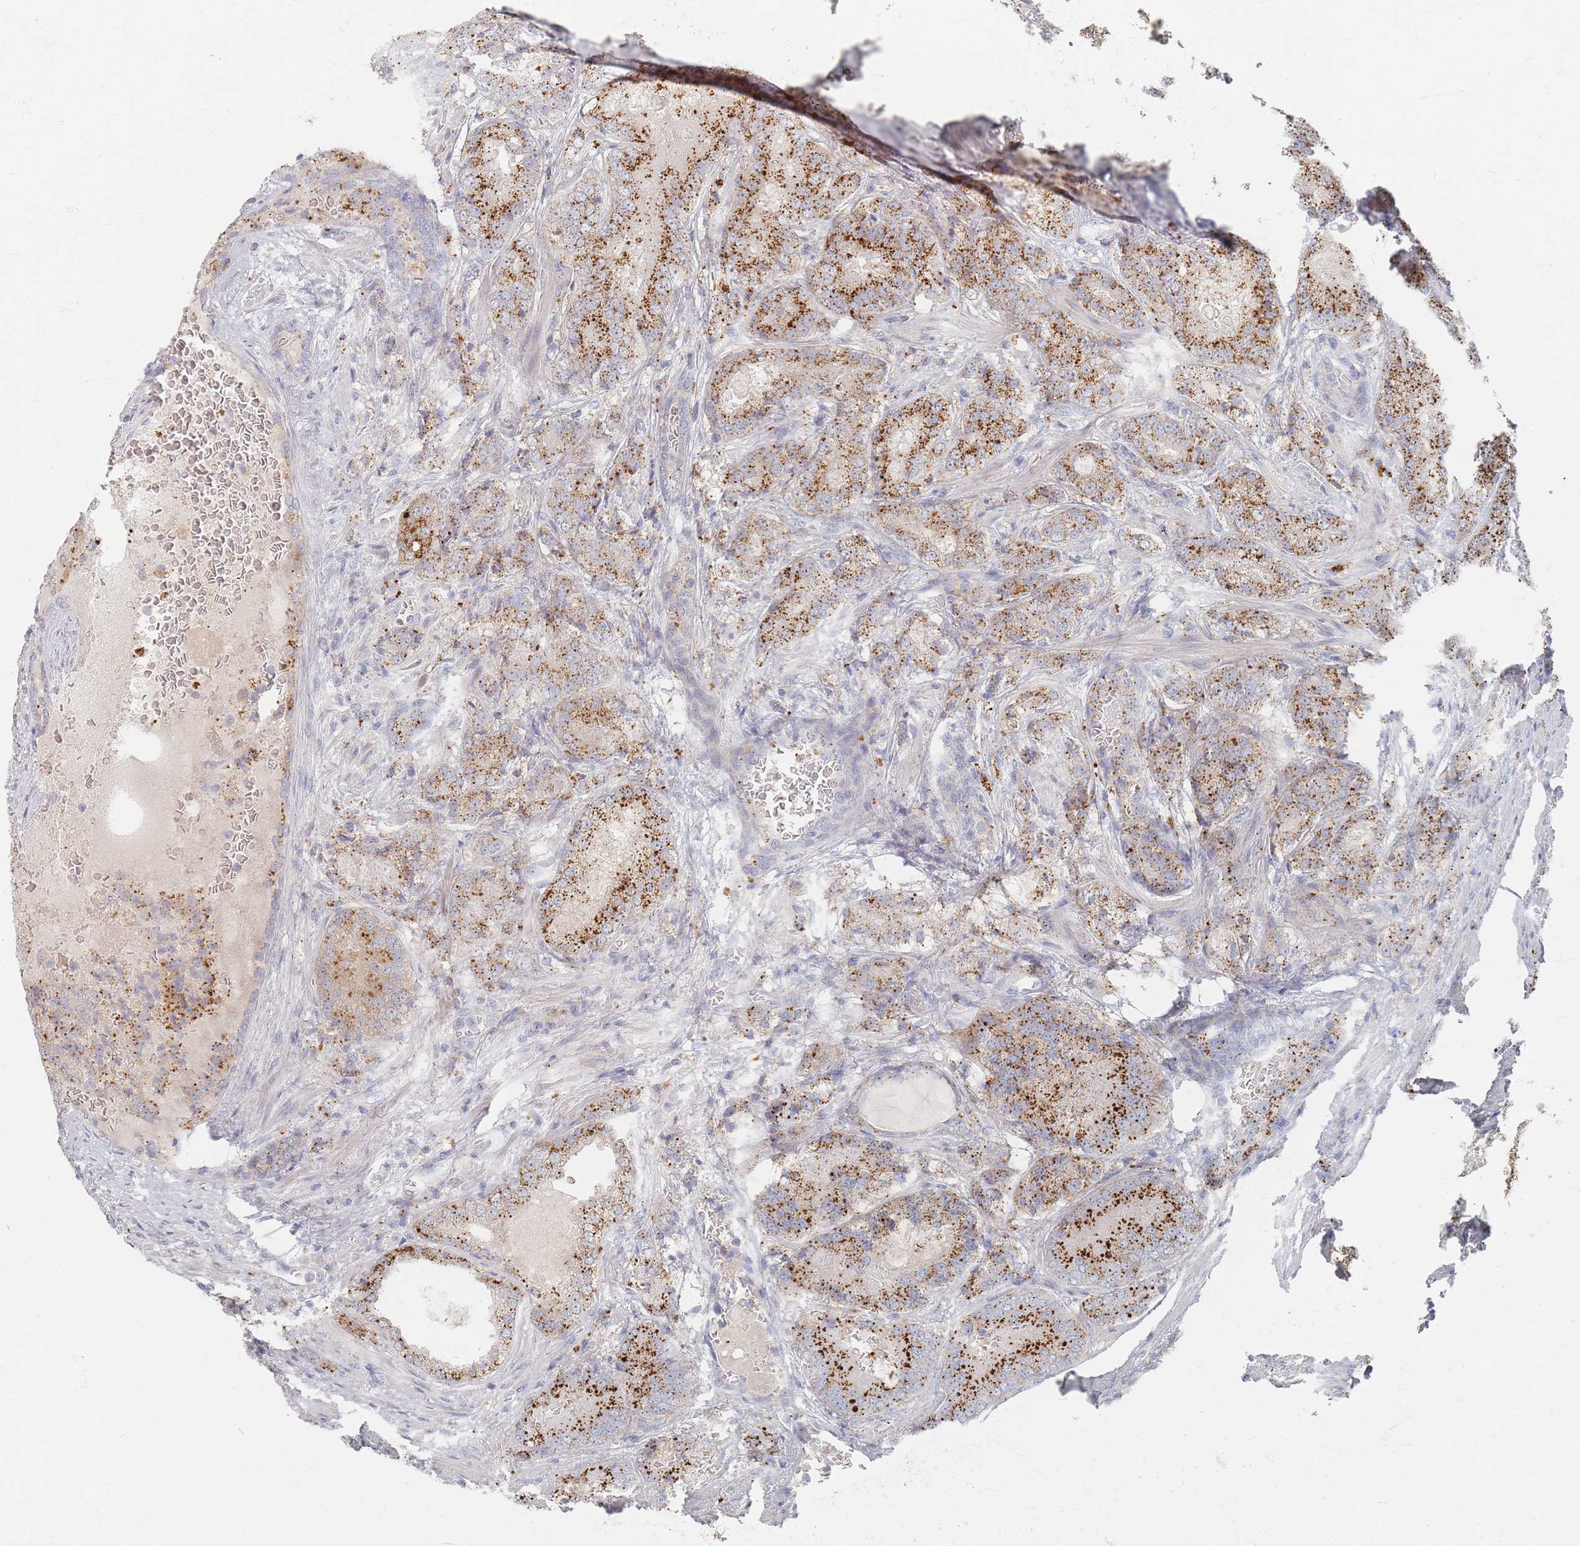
{"staining": {"intensity": "strong", "quantity": ">75%", "location": "cytoplasmic/membranous"}, "tissue": "prostate cancer", "cell_type": "Tumor cells", "image_type": "cancer", "snomed": [{"axis": "morphology", "description": "Adenocarcinoma, High grade"}, {"axis": "topography", "description": "Prostate"}], "caption": "Protein expression by IHC exhibits strong cytoplasmic/membranous expression in approximately >75% of tumor cells in prostate cancer.", "gene": "SLC2A11", "patient": {"sex": "male", "age": 63}}